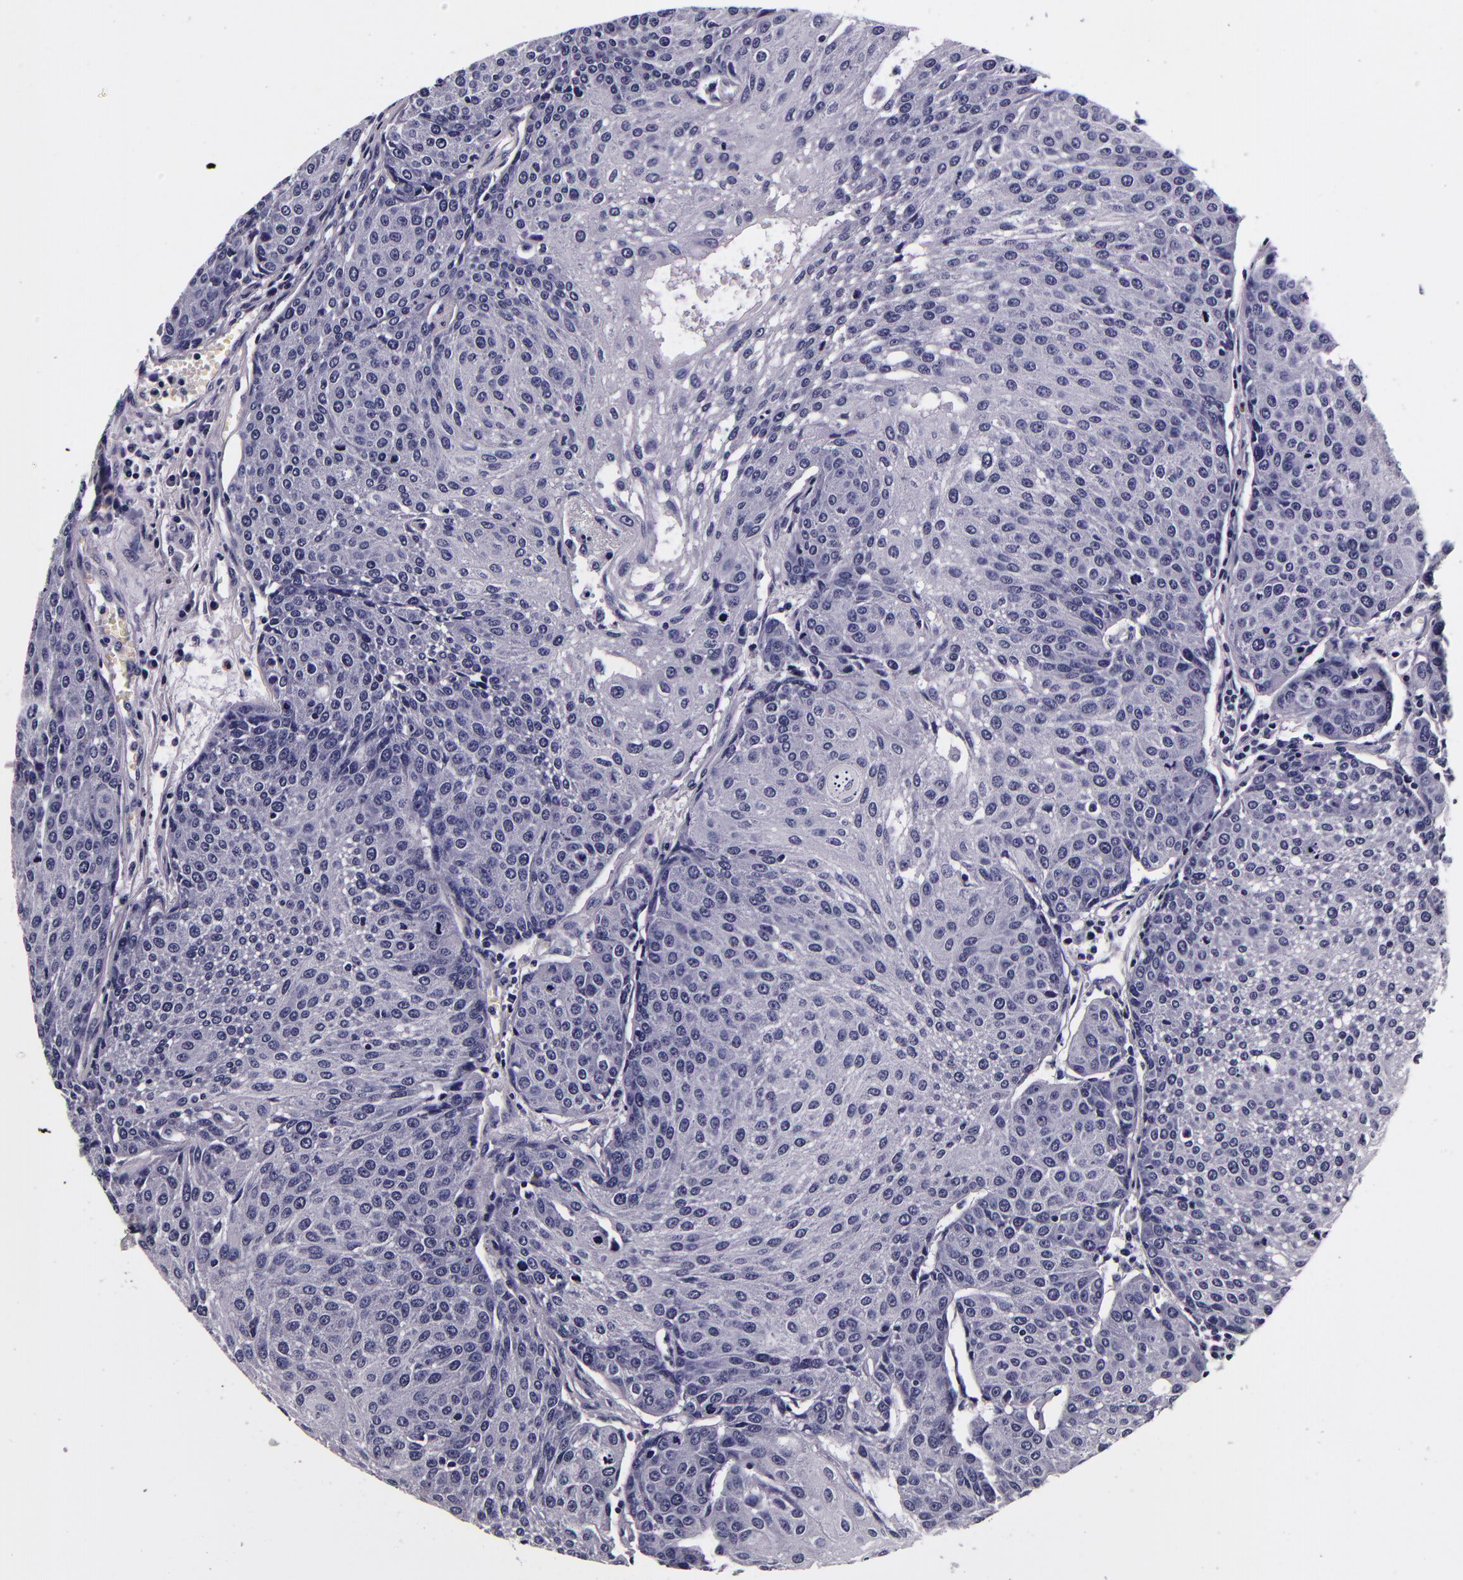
{"staining": {"intensity": "negative", "quantity": "none", "location": "none"}, "tissue": "urothelial cancer", "cell_type": "Tumor cells", "image_type": "cancer", "snomed": [{"axis": "morphology", "description": "Urothelial carcinoma, High grade"}, {"axis": "topography", "description": "Urinary bladder"}], "caption": "Immunohistochemistry histopathology image of urothelial carcinoma (high-grade) stained for a protein (brown), which shows no staining in tumor cells.", "gene": "FBN1", "patient": {"sex": "female", "age": 85}}